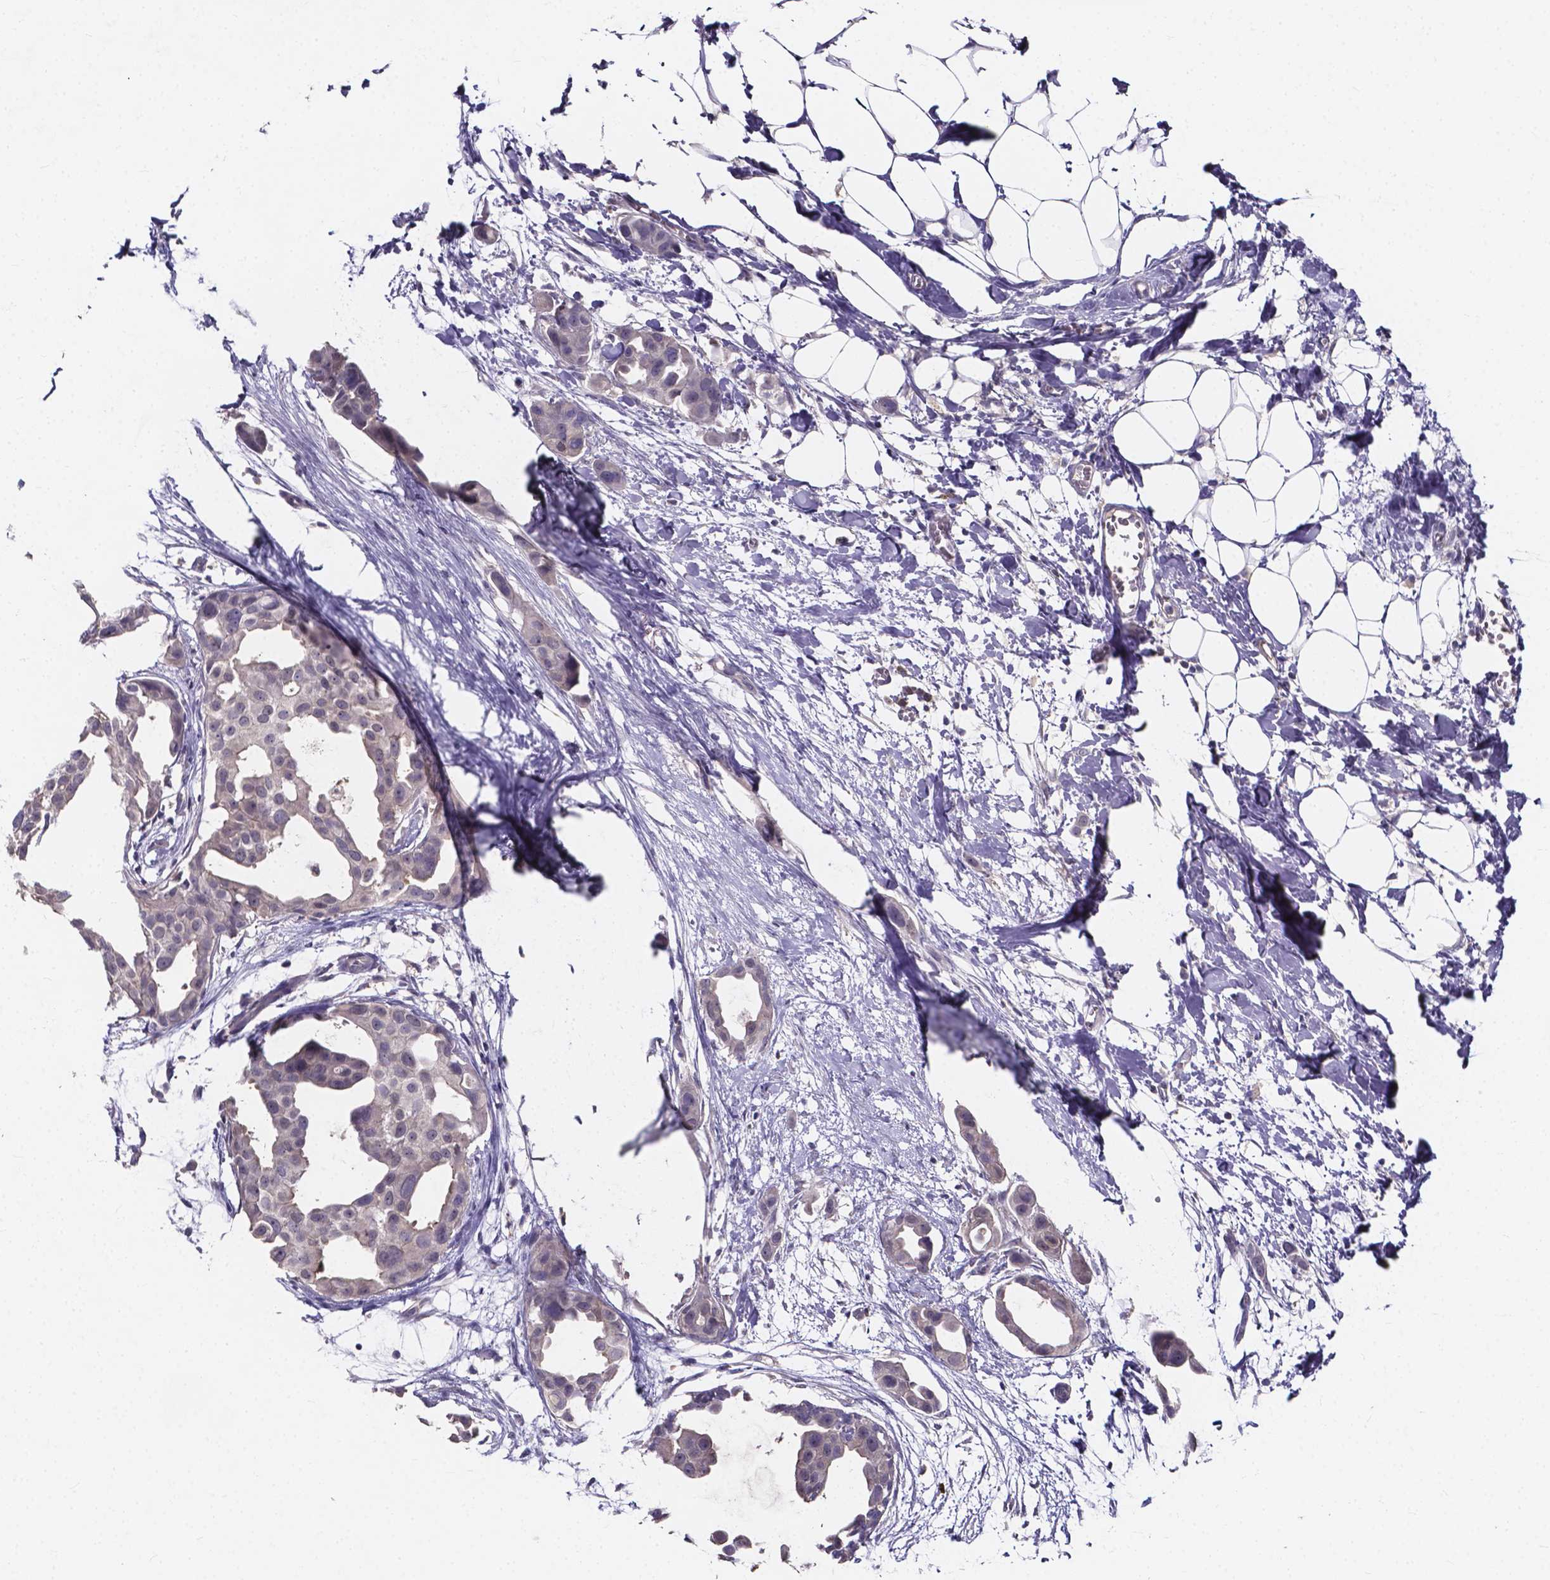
{"staining": {"intensity": "negative", "quantity": "none", "location": "none"}, "tissue": "breast cancer", "cell_type": "Tumor cells", "image_type": "cancer", "snomed": [{"axis": "morphology", "description": "Duct carcinoma"}, {"axis": "topography", "description": "Breast"}], "caption": "This micrograph is of breast intraductal carcinoma stained with immunohistochemistry (IHC) to label a protein in brown with the nuclei are counter-stained blue. There is no expression in tumor cells.", "gene": "SPOCD1", "patient": {"sex": "female", "age": 38}}